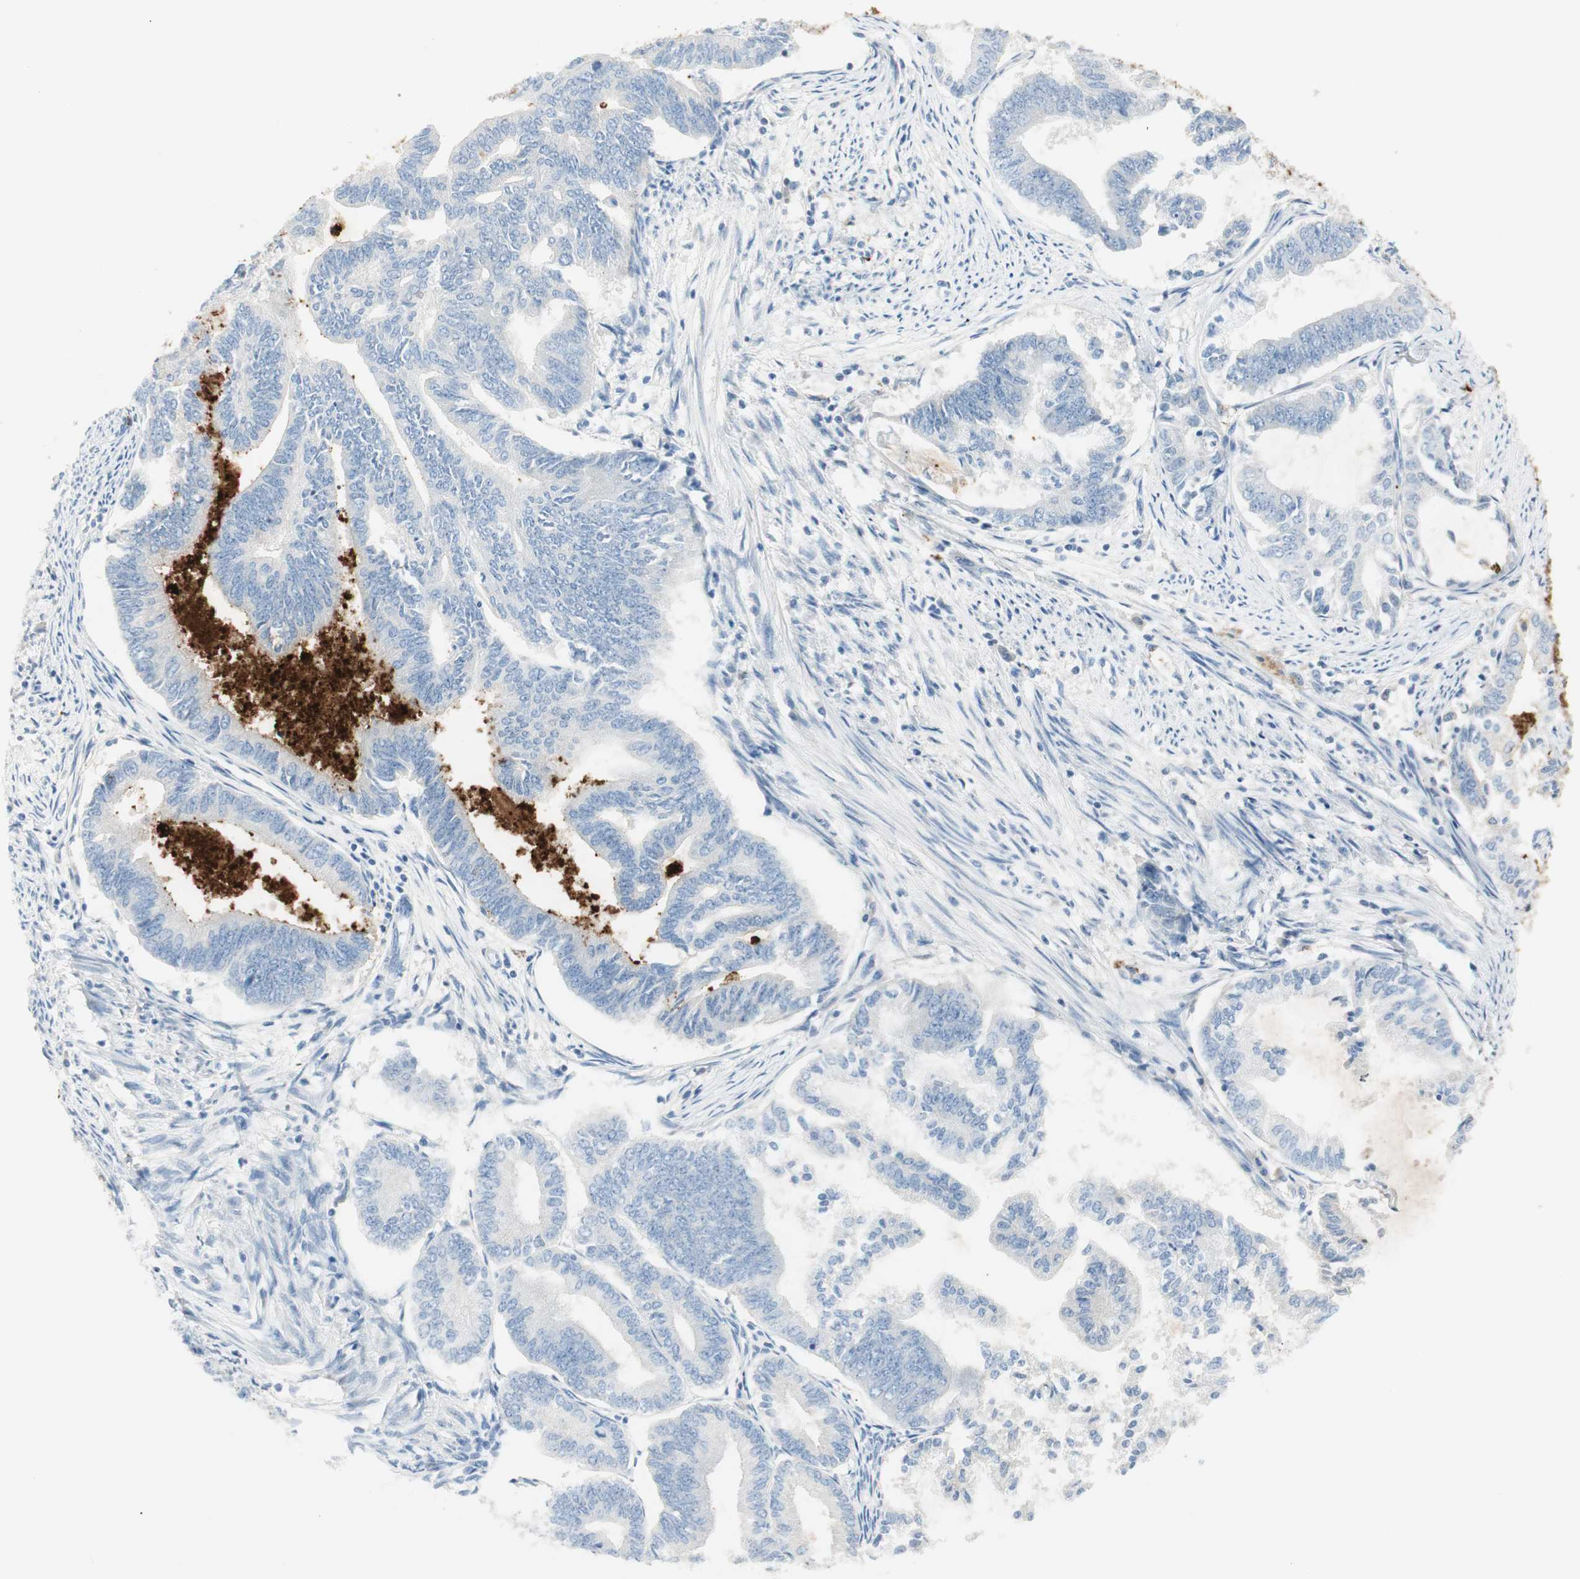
{"staining": {"intensity": "negative", "quantity": "none", "location": "none"}, "tissue": "endometrial cancer", "cell_type": "Tumor cells", "image_type": "cancer", "snomed": [{"axis": "morphology", "description": "Adenocarcinoma, NOS"}, {"axis": "topography", "description": "Endometrium"}], "caption": "An image of human endometrial cancer (adenocarcinoma) is negative for staining in tumor cells.", "gene": "PRTN3", "patient": {"sex": "female", "age": 86}}